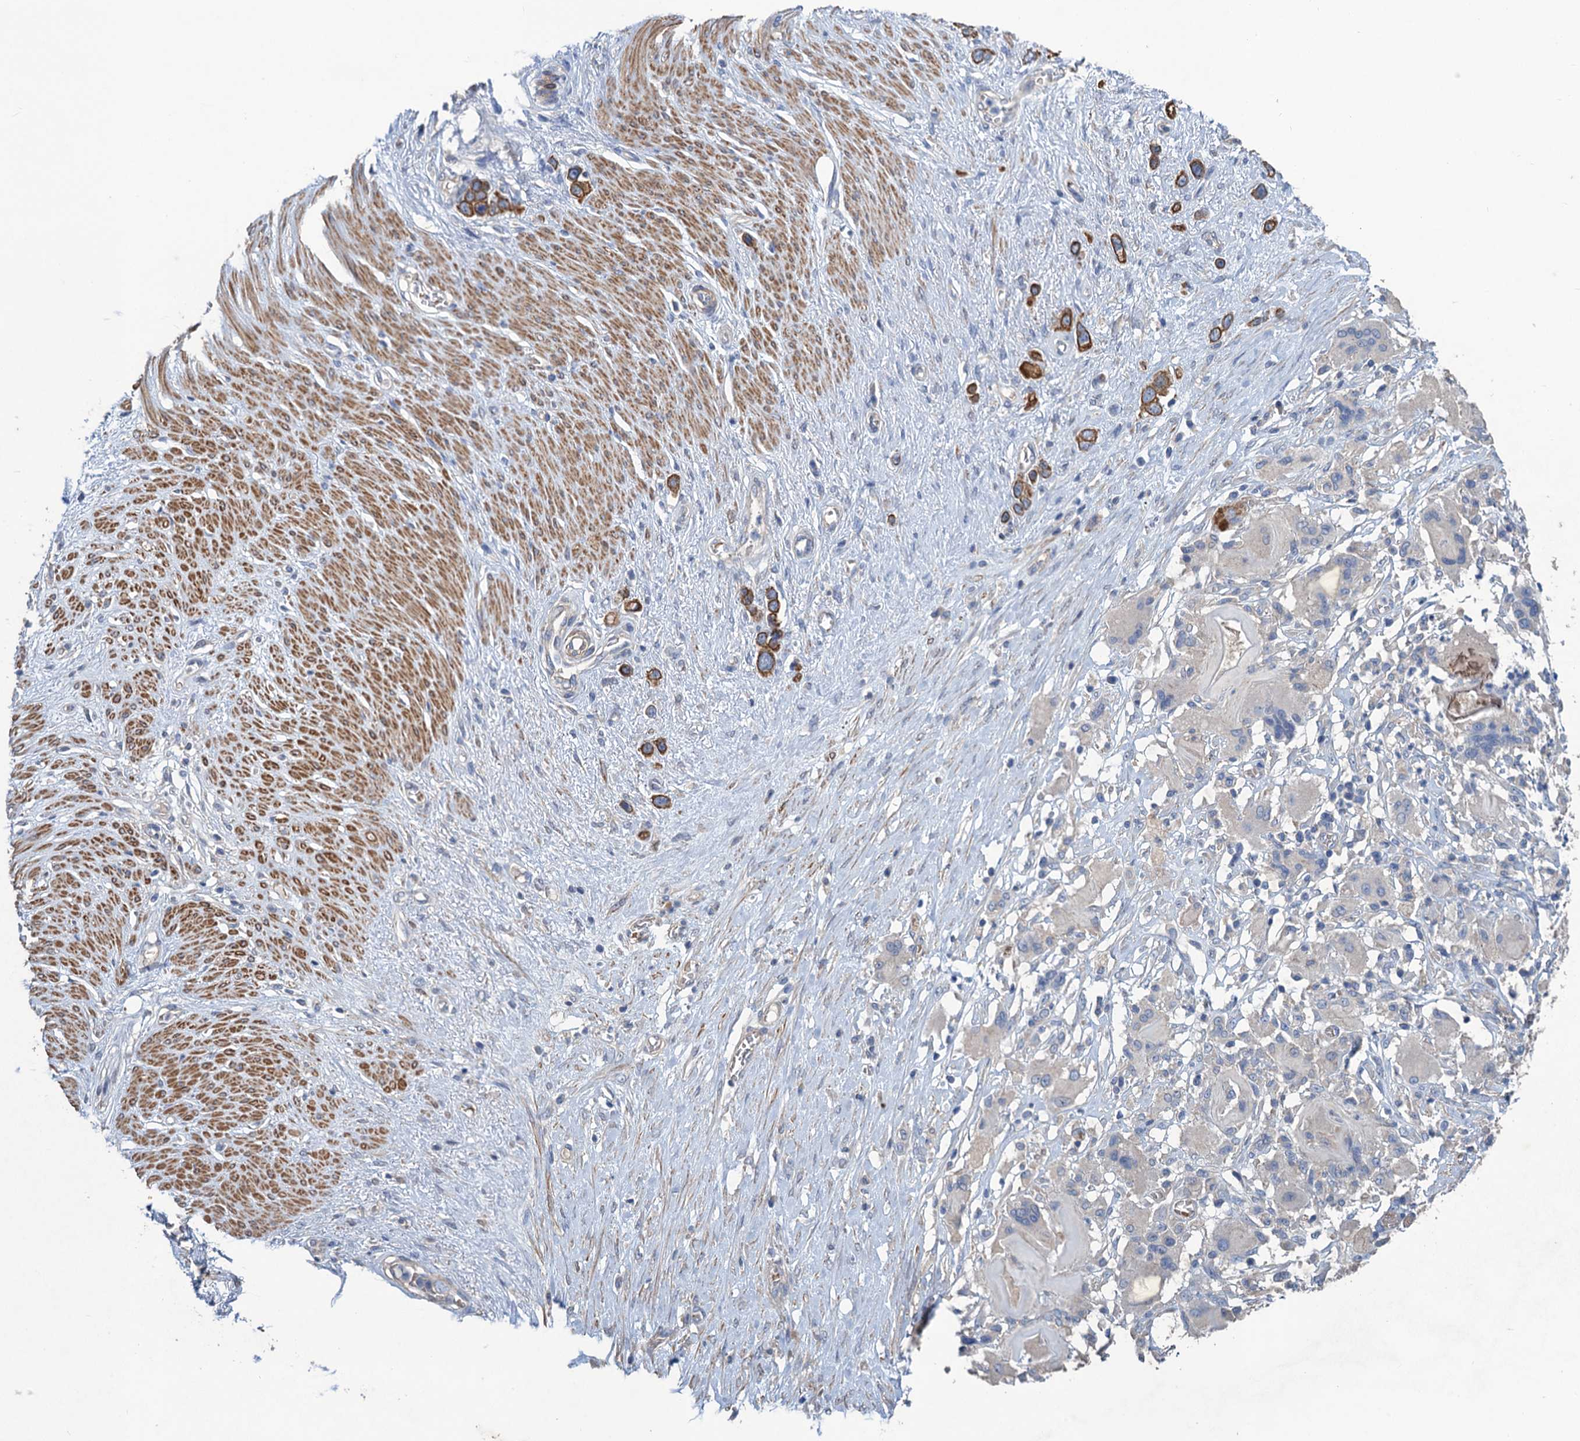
{"staining": {"intensity": "strong", "quantity": ">75%", "location": "cytoplasmic/membranous"}, "tissue": "stomach cancer", "cell_type": "Tumor cells", "image_type": "cancer", "snomed": [{"axis": "morphology", "description": "Adenocarcinoma, NOS"}, {"axis": "morphology", "description": "Adenocarcinoma, High grade"}, {"axis": "topography", "description": "Stomach, upper"}, {"axis": "topography", "description": "Stomach, lower"}], "caption": "This photomicrograph reveals immunohistochemistry (IHC) staining of human stomach high-grade adenocarcinoma, with high strong cytoplasmic/membranous expression in approximately >75% of tumor cells.", "gene": "SMCO3", "patient": {"sex": "female", "age": 65}}